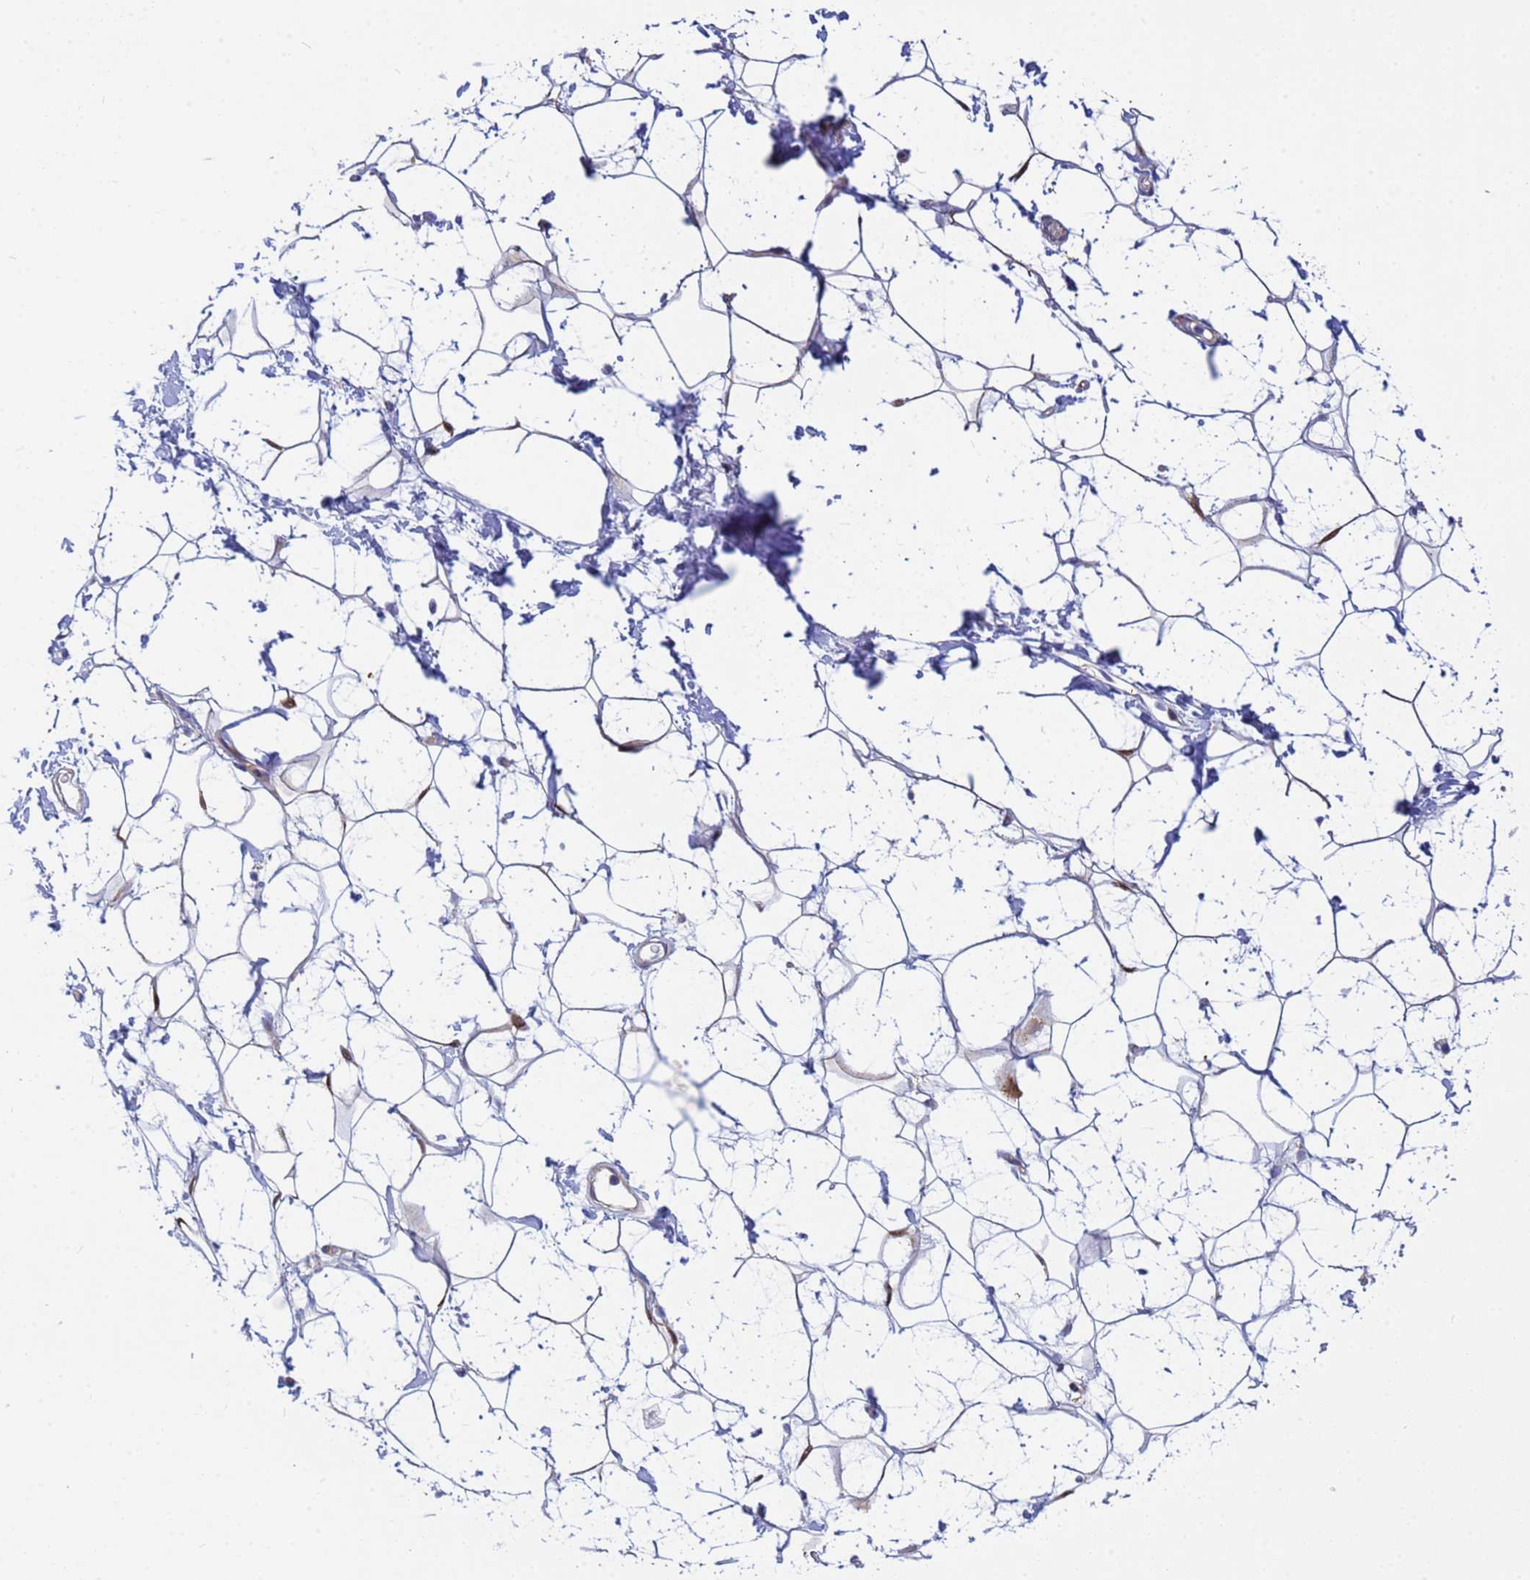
{"staining": {"intensity": "moderate", "quantity": "25%-75%", "location": "nuclear"}, "tissue": "adipose tissue", "cell_type": "Adipocytes", "image_type": "normal", "snomed": [{"axis": "morphology", "description": "Normal tissue, NOS"}, {"axis": "topography", "description": "Breast"}], "caption": "Unremarkable adipose tissue displays moderate nuclear staining in approximately 25%-75% of adipocytes, visualized by immunohistochemistry. (IHC, brightfield microscopy, high magnification).", "gene": "PPP6R1", "patient": {"sex": "female", "age": 26}}